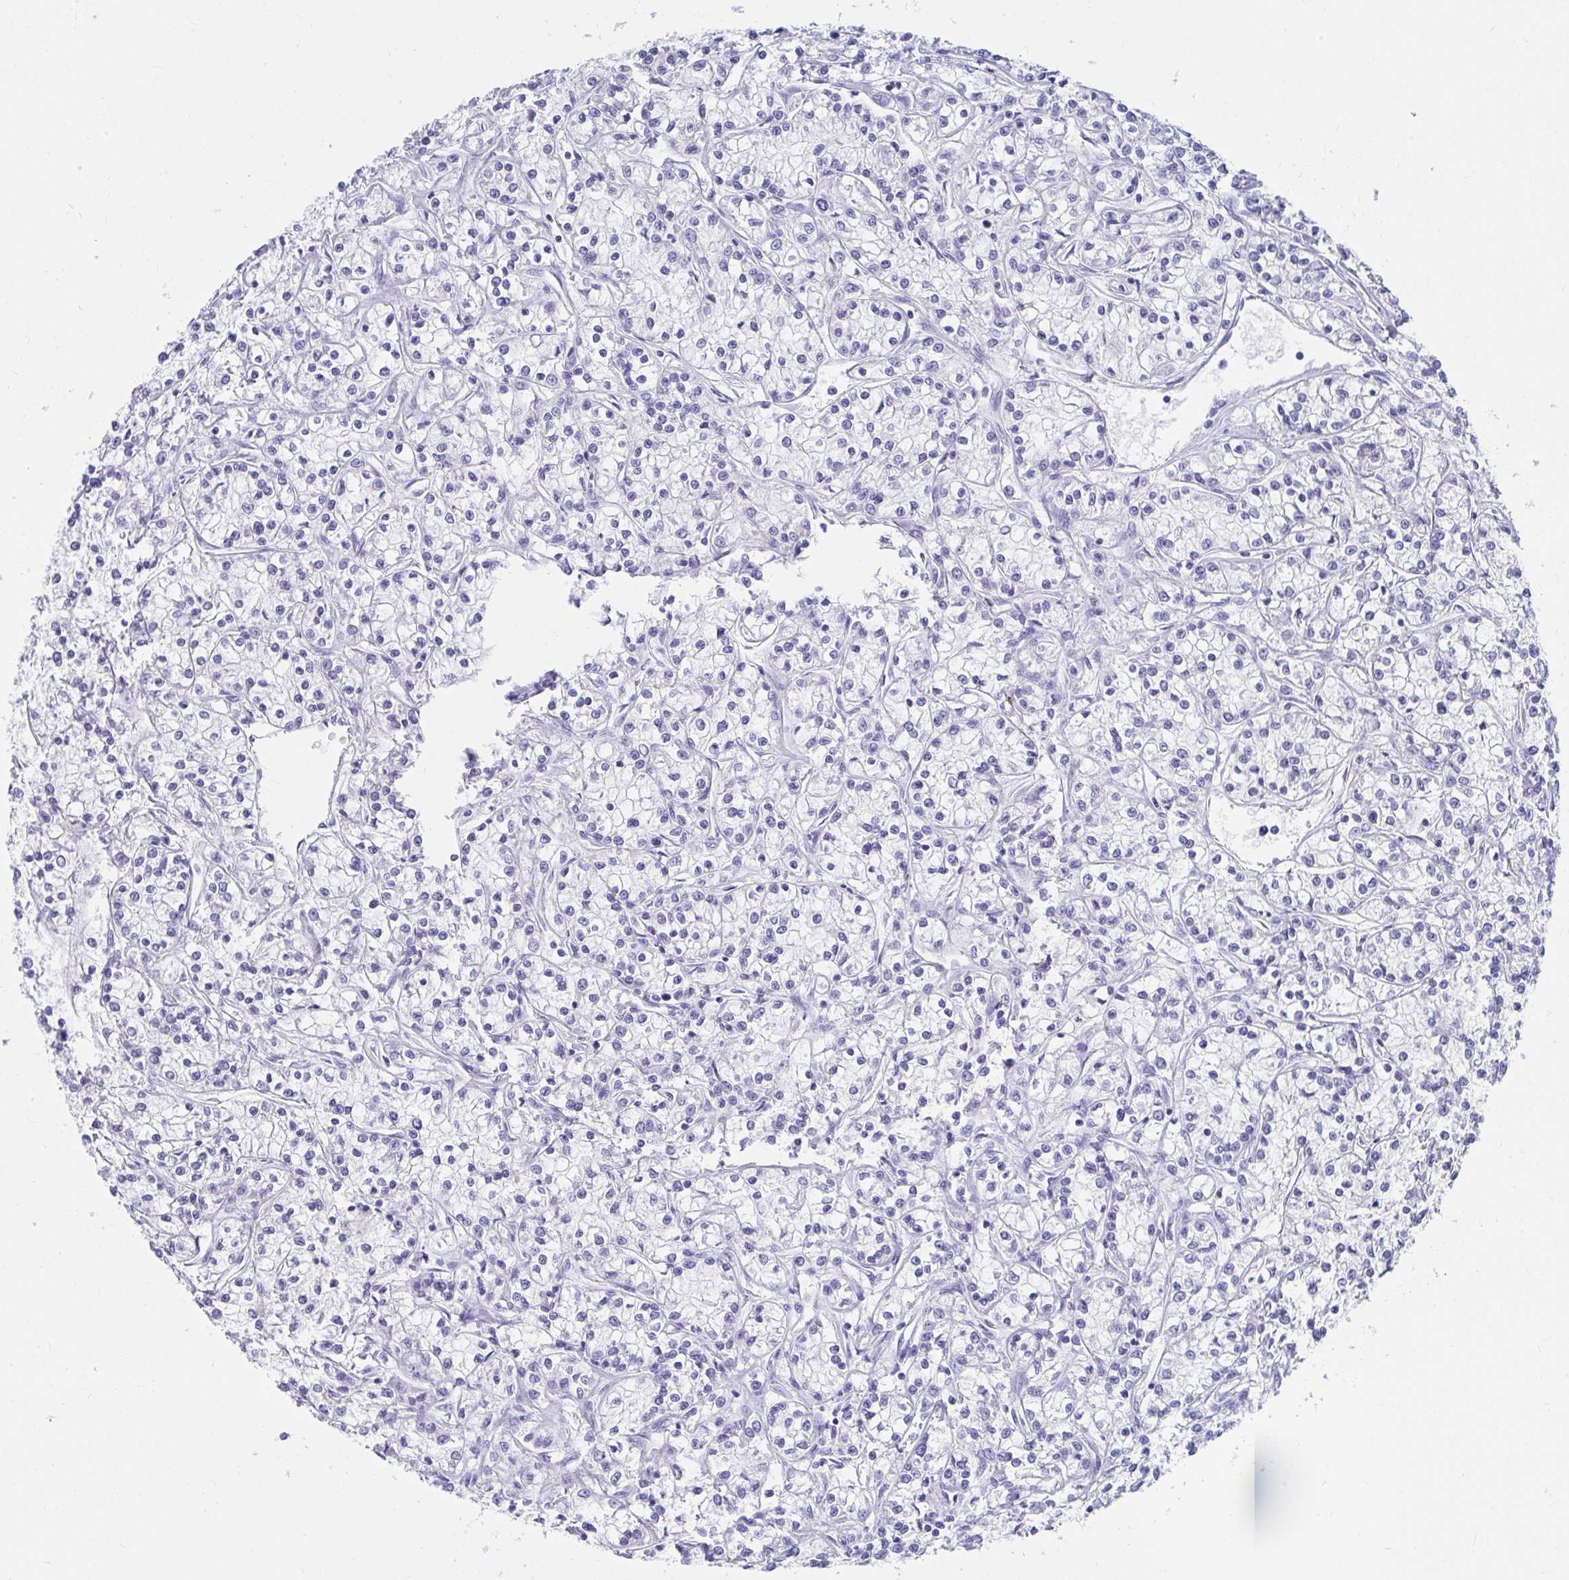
{"staining": {"intensity": "negative", "quantity": "none", "location": "none"}, "tissue": "renal cancer", "cell_type": "Tumor cells", "image_type": "cancer", "snomed": [{"axis": "morphology", "description": "Adenocarcinoma, NOS"}, {"axis": "topography", "description": "Kidney"}], "caption": "An IHC histopathology image of adenocarcinoma (renal) is shown. There is no staining in tumor cells of adenocarcinoma (renal). The staining was performed using DAB to visualize the protein expression in brown, while the nuclei were stained in blue with hematoxylin (Magnification: 20x).", "gene": "DPEP3", "patient": {"sex": "female", "age": 59}}